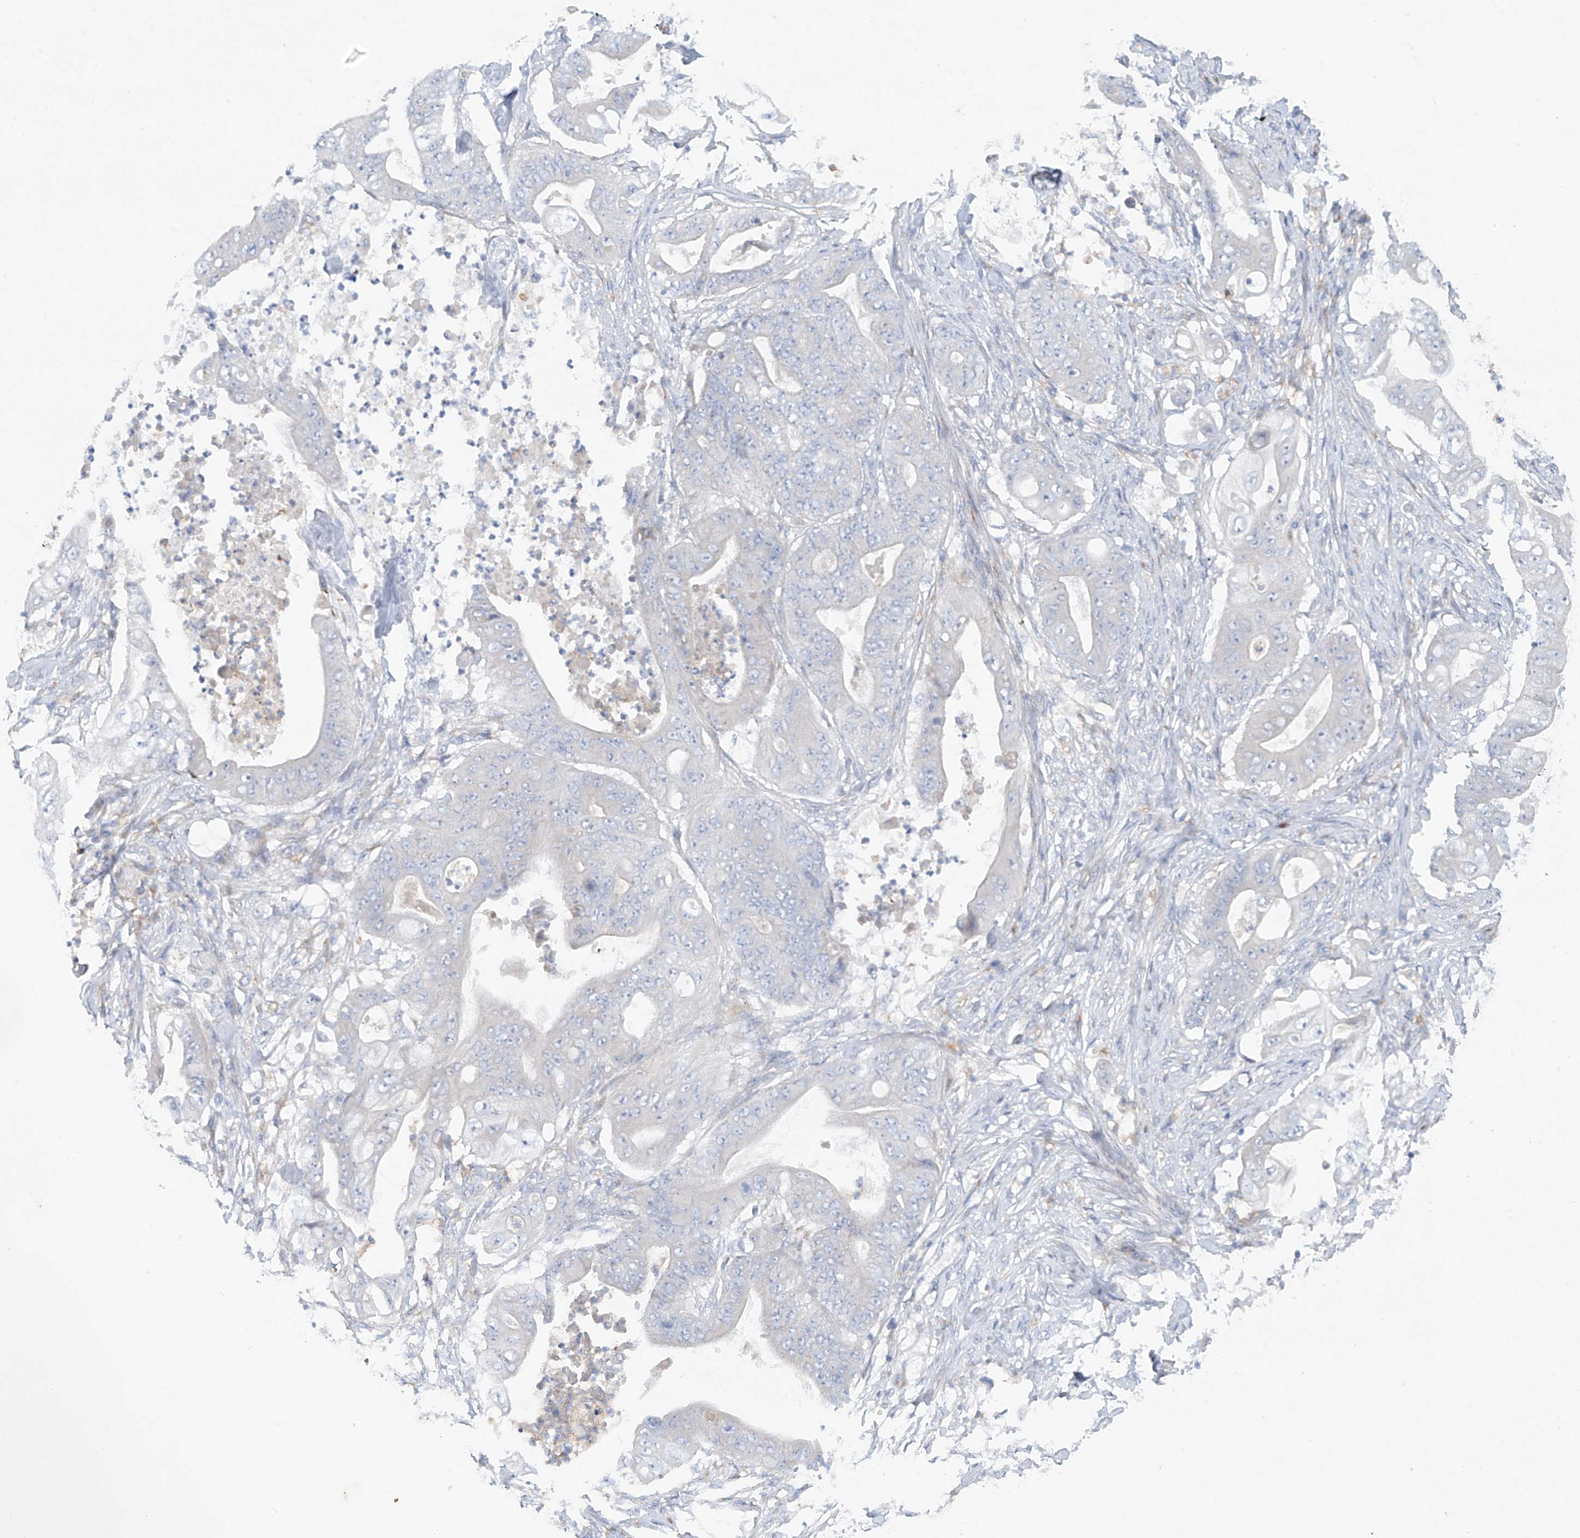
{"staining": {"intensity": "negative", "quantity": "none", "location": "none"}, "tissue": "stomach cancer", "cell_type": "Tumor cells", "image_type": "cancer", "snomed": [{"axis": "morphology", "description": "Adenocarcinoma, NOS"}, {"axis": "topography", "description": "Stomach"}], "caption": "High magnification brightfield microscopy of stomach cancer stained with DAB (3,3'-diaminobenzidine) (brown) and counterstained with hematoxylin (blue): tumor cells show no significant staining. Brightfield microscopy of IHC stained with DAB (3,3'-diaminobenzidine) (brown) and hematoxylin (blue), captured at high magnification.", "gene": "TRMT2B", "patient": {"sex": "female", "age": 73}}